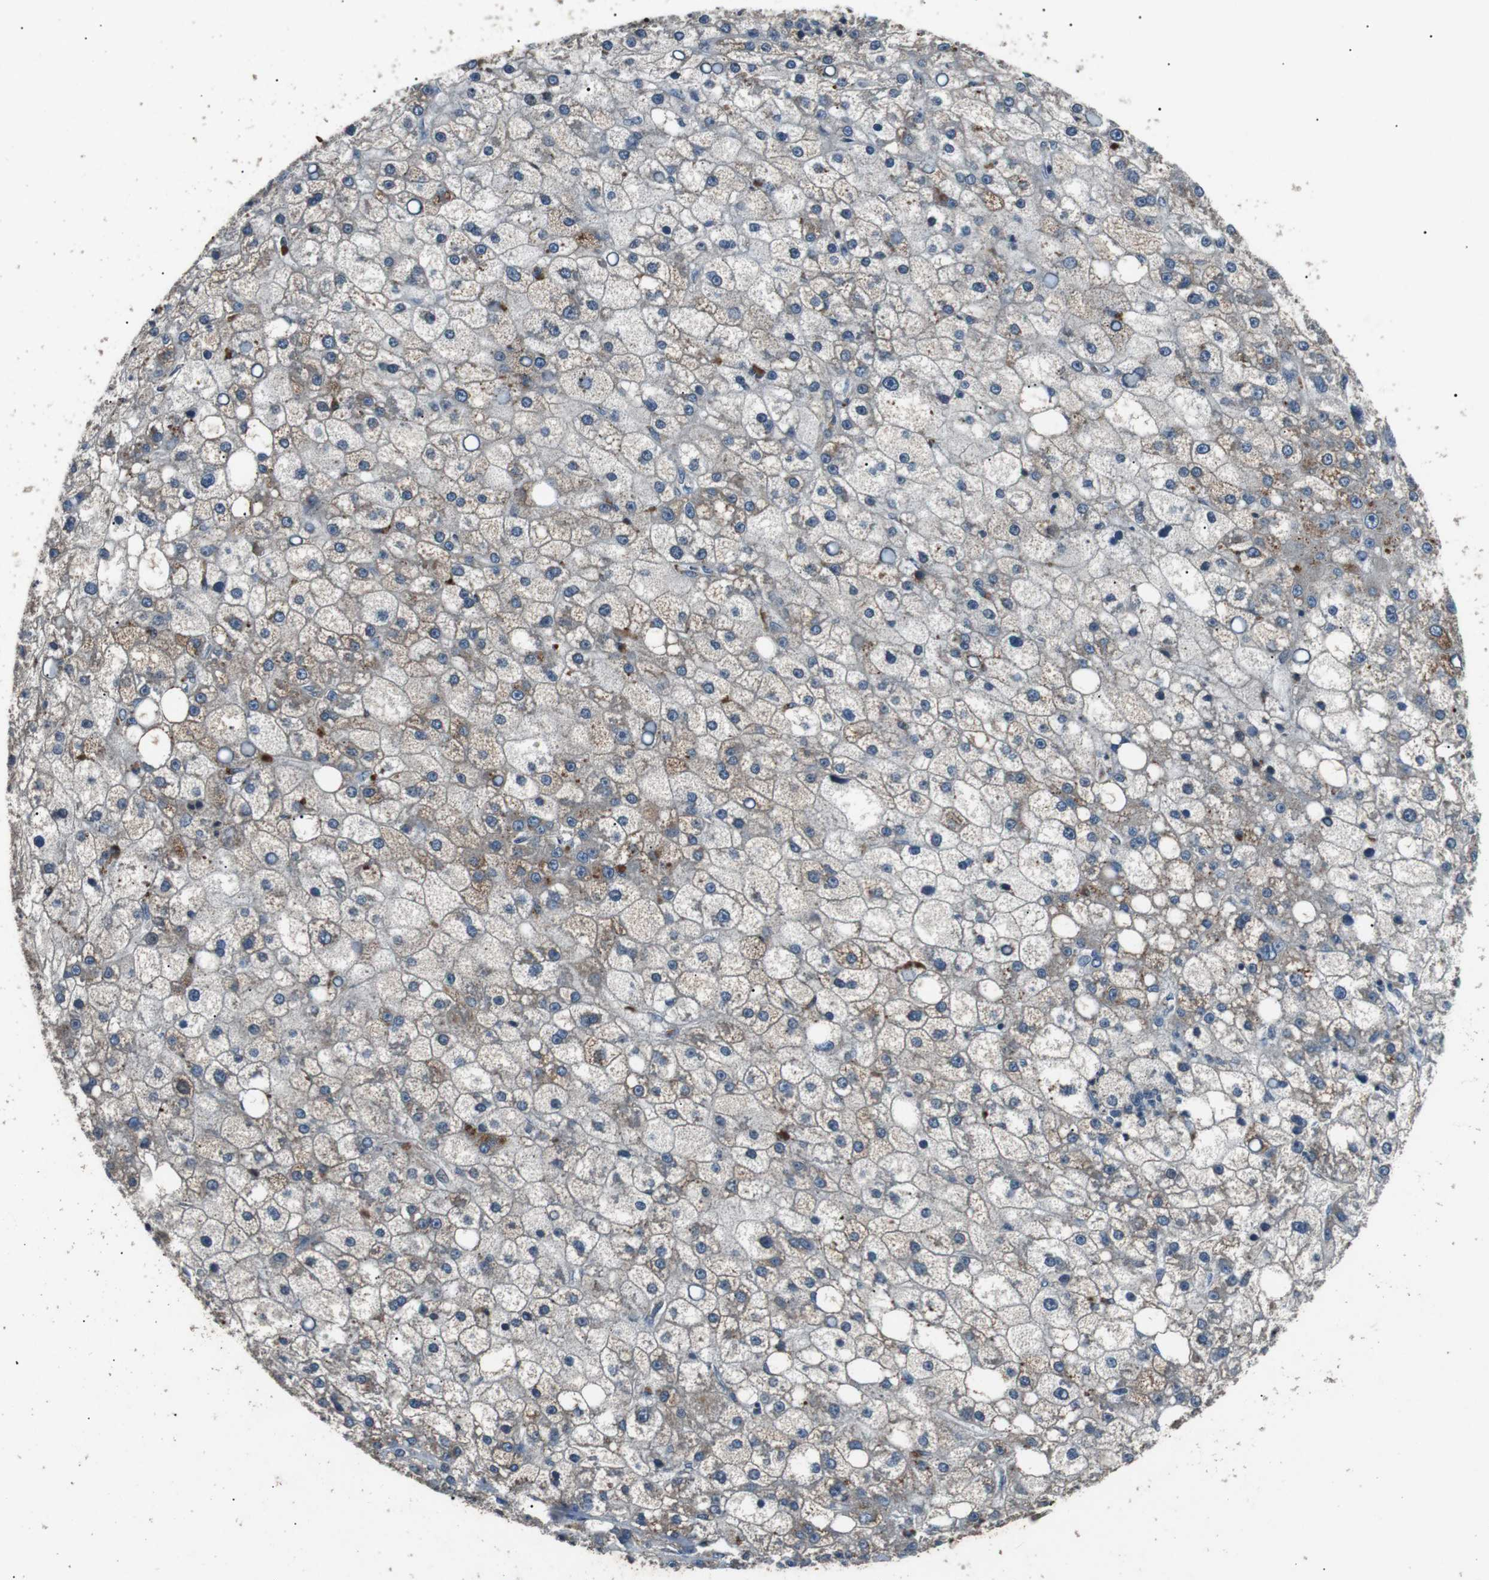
{"staining": {"intensity": "moderate", "quantity": "<25%", "location": "cytoplasmic/membranous"}, "tissue": "liver cancer", "cell_type": "Tumor cells", "image_type": "cancer", "snomed": [{"axis": "morphology", "description": "Carcinoma, Hepatocellular, NOS"}, {"axis": "topography", "description": "Liver"}], "caption": "Immunohistochemical staining of human hepatocellular carcinoma (liver) demonstrates moderate cytoplasmic/membranous protein staining in approximately <25% of tumor cells.", "gene": "NEK7", "patient": {"sex": "male", "age": 67}}